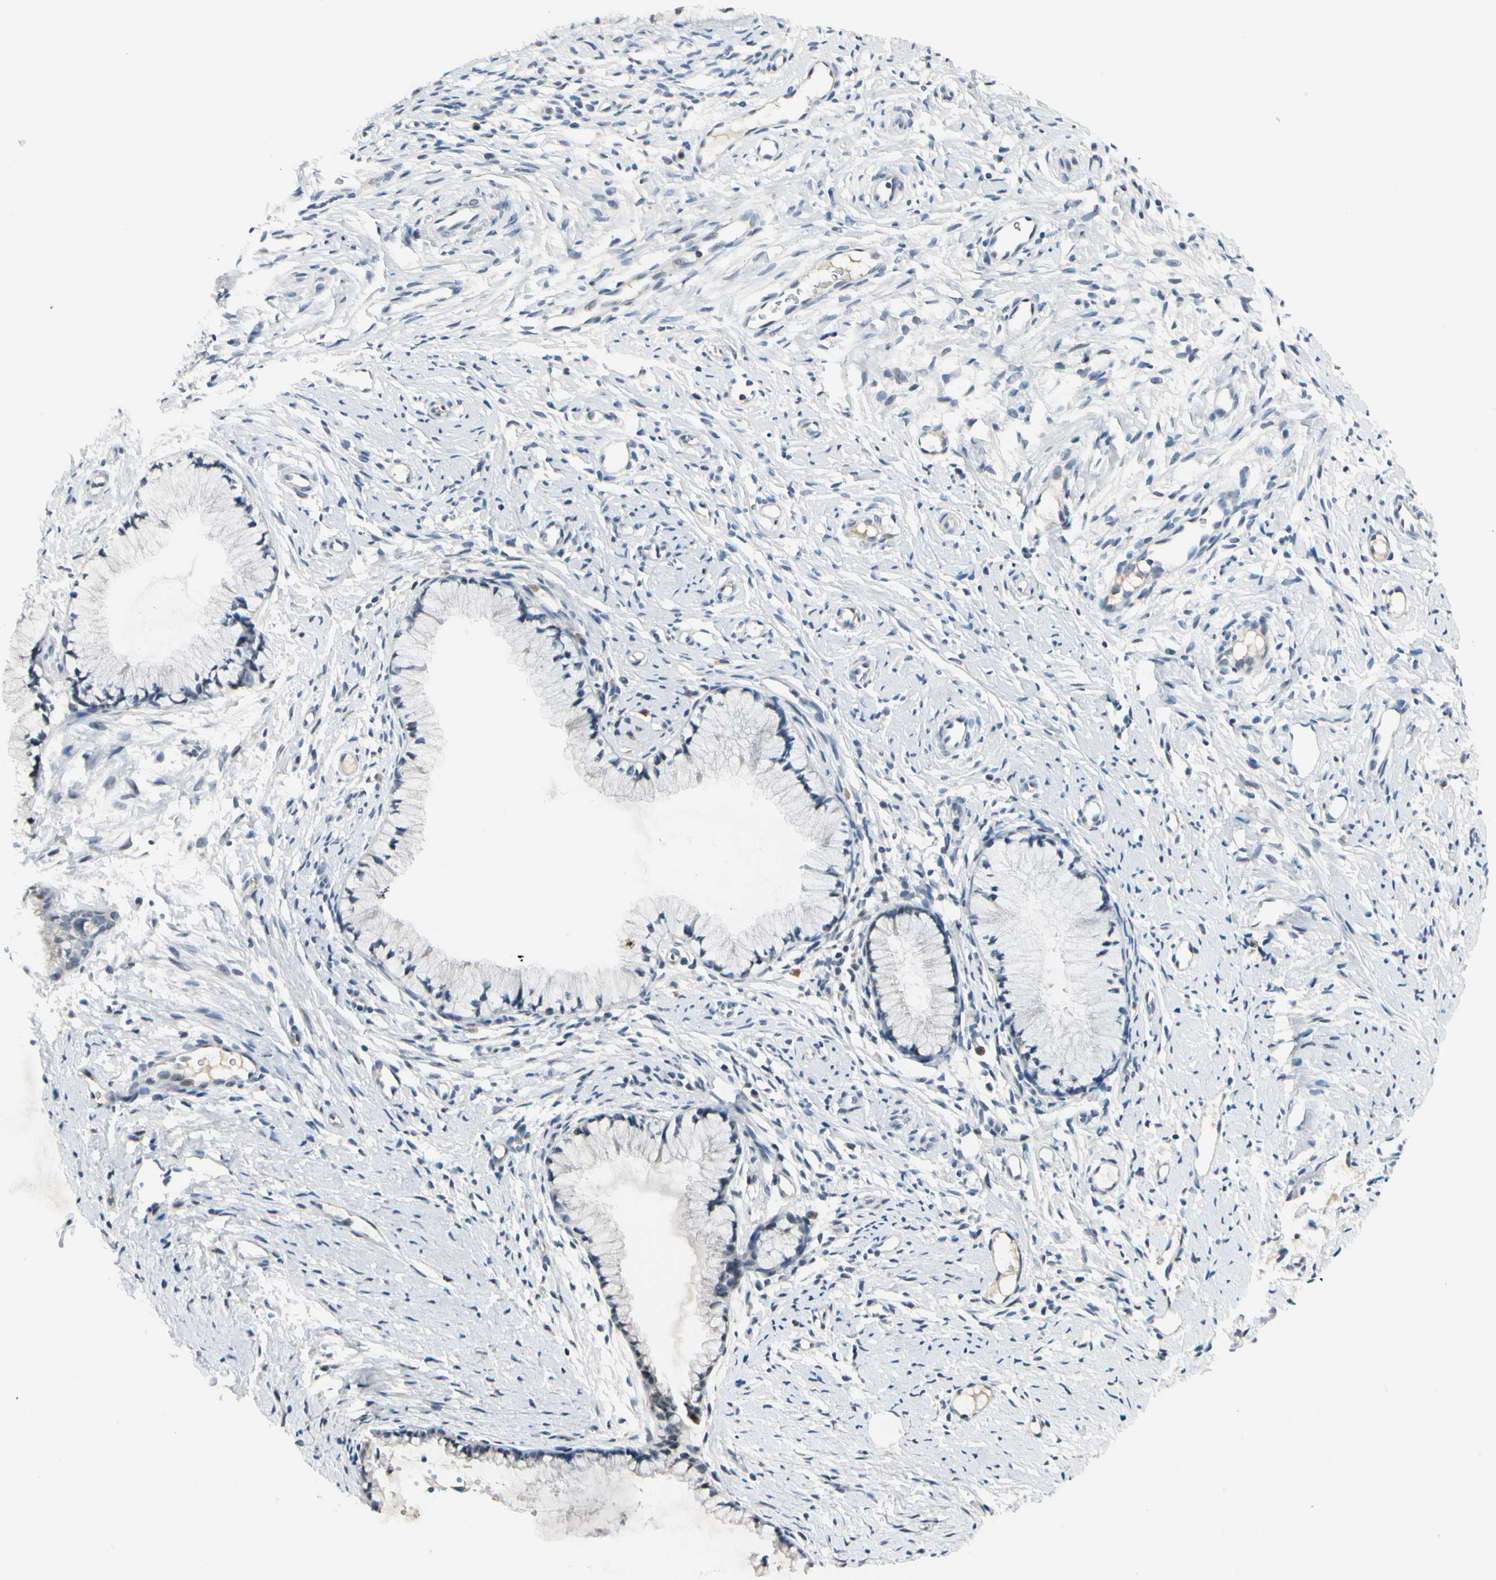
{"staining": {"intensity": "negative", "quantity": "none", "location": "none"}, "tissue": "cervix", "cell_type": "Glandular cells", "image_type": "normal", "snomed": [{"axis": "morphology", "description": "Normal tissue, NOS"}, {"axis": "topography", "description": "Cervix"}], "caption": "IHC micrograph of benign cervix stained for a protein (brown), which displays no staining in glandular cells. (Brightfield microscopy of DAB (3,3'-diaminobenzidine) immunohistochemistry at high magnification).", "gene": "ZSCAN1", "patient": {"sex": "female", "age": 82}}